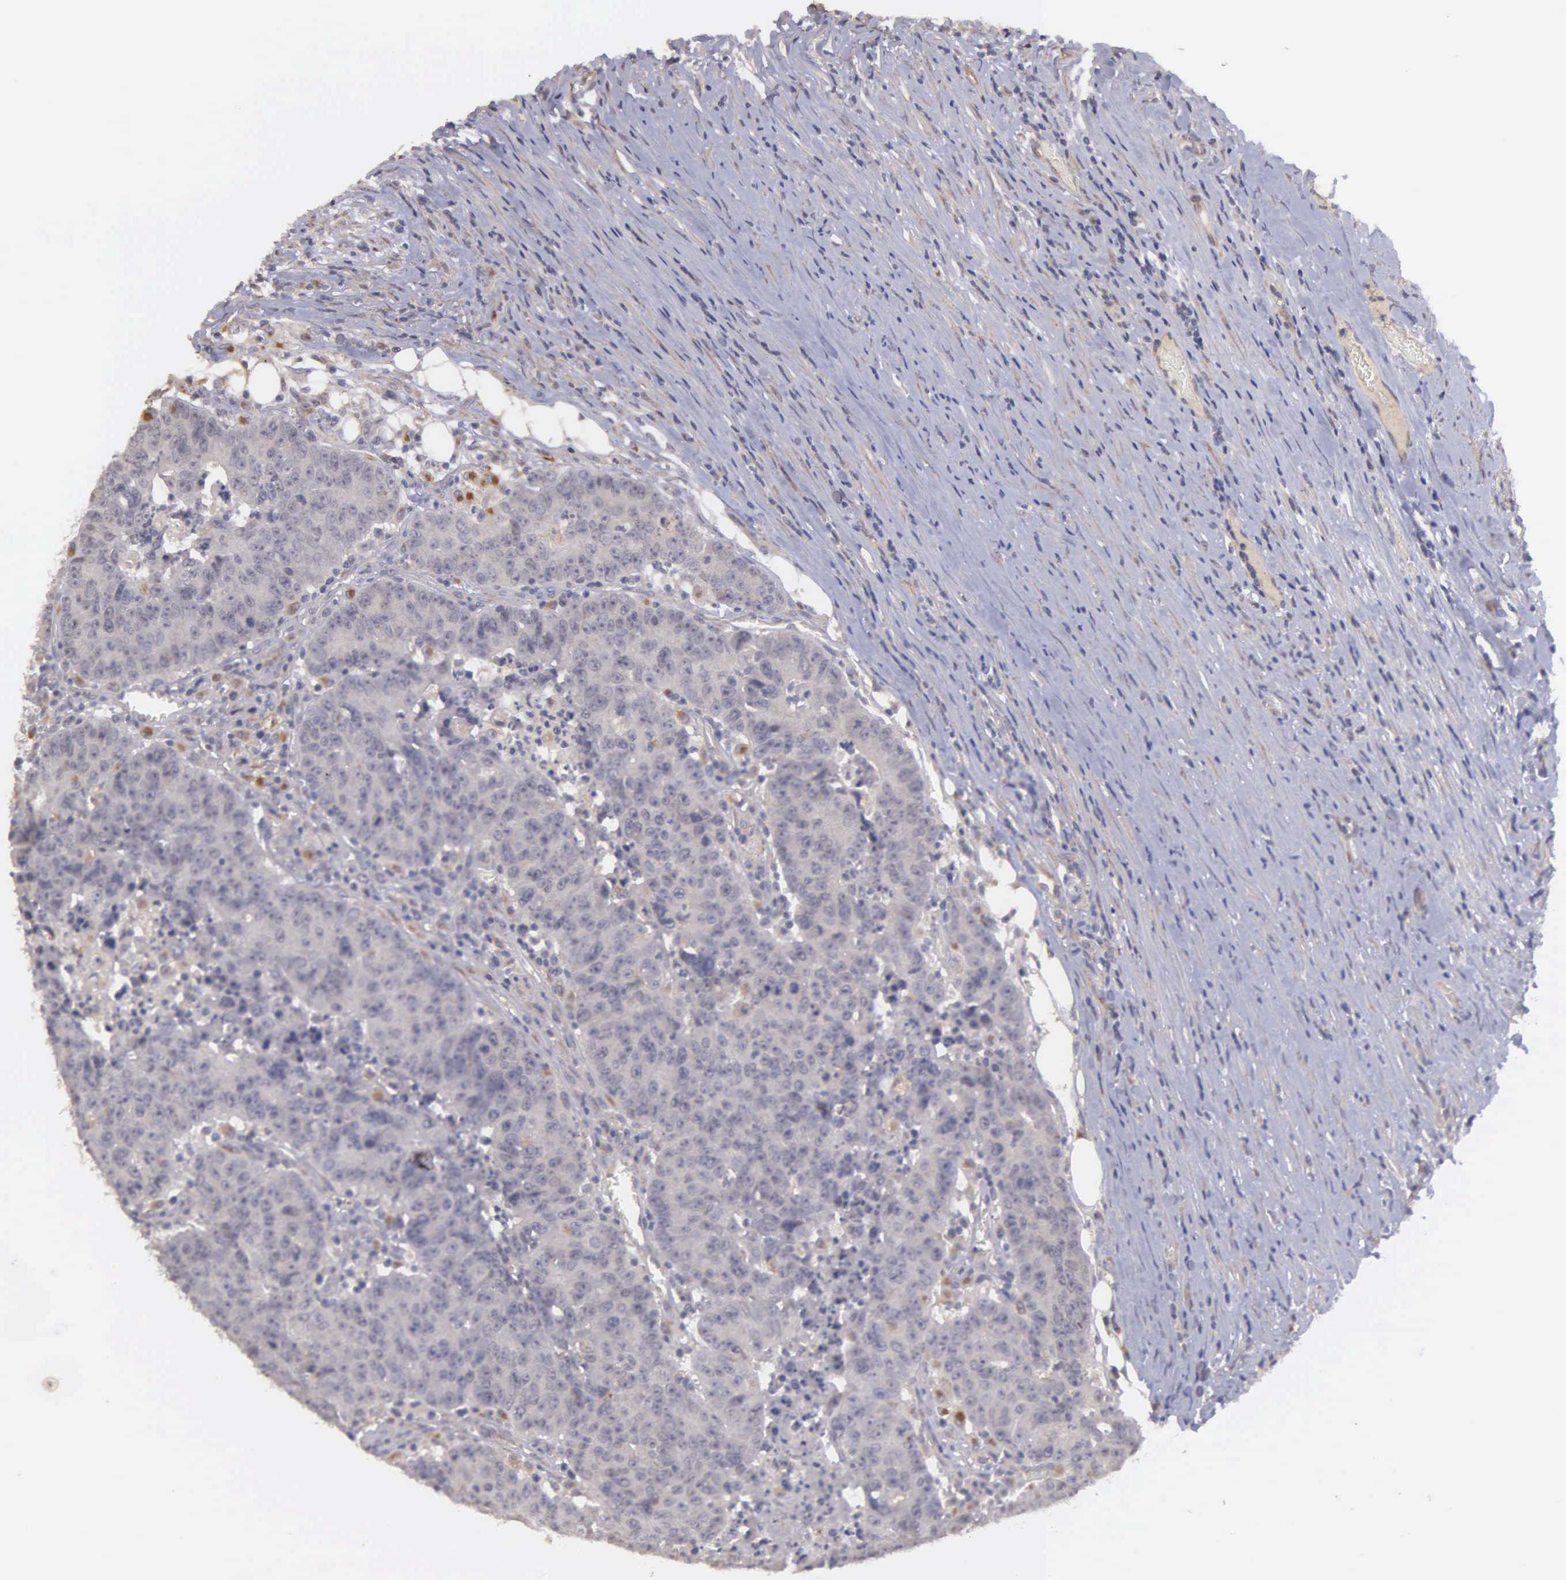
{"staining": {"intensity": "negative", "quantity": "none", "location": "none"}, "tissue": "colorectal cancer", "cell_type": "Tumor cells", "image_type": "cancer", "snomed": [{"axis": "morphology", "description": "Adenocarcinoma, NOS"}, {"axis": "topography", "description": "Colon"}], "caption": "High magnification brightfield microscopy of colorectal cancer stained with DAB (brown) and counterstained with hematoxylin (blue): tumor cells show no significant positivity.", "gene": "RTL10", "patient": {"sex": "female", "age": 53}}